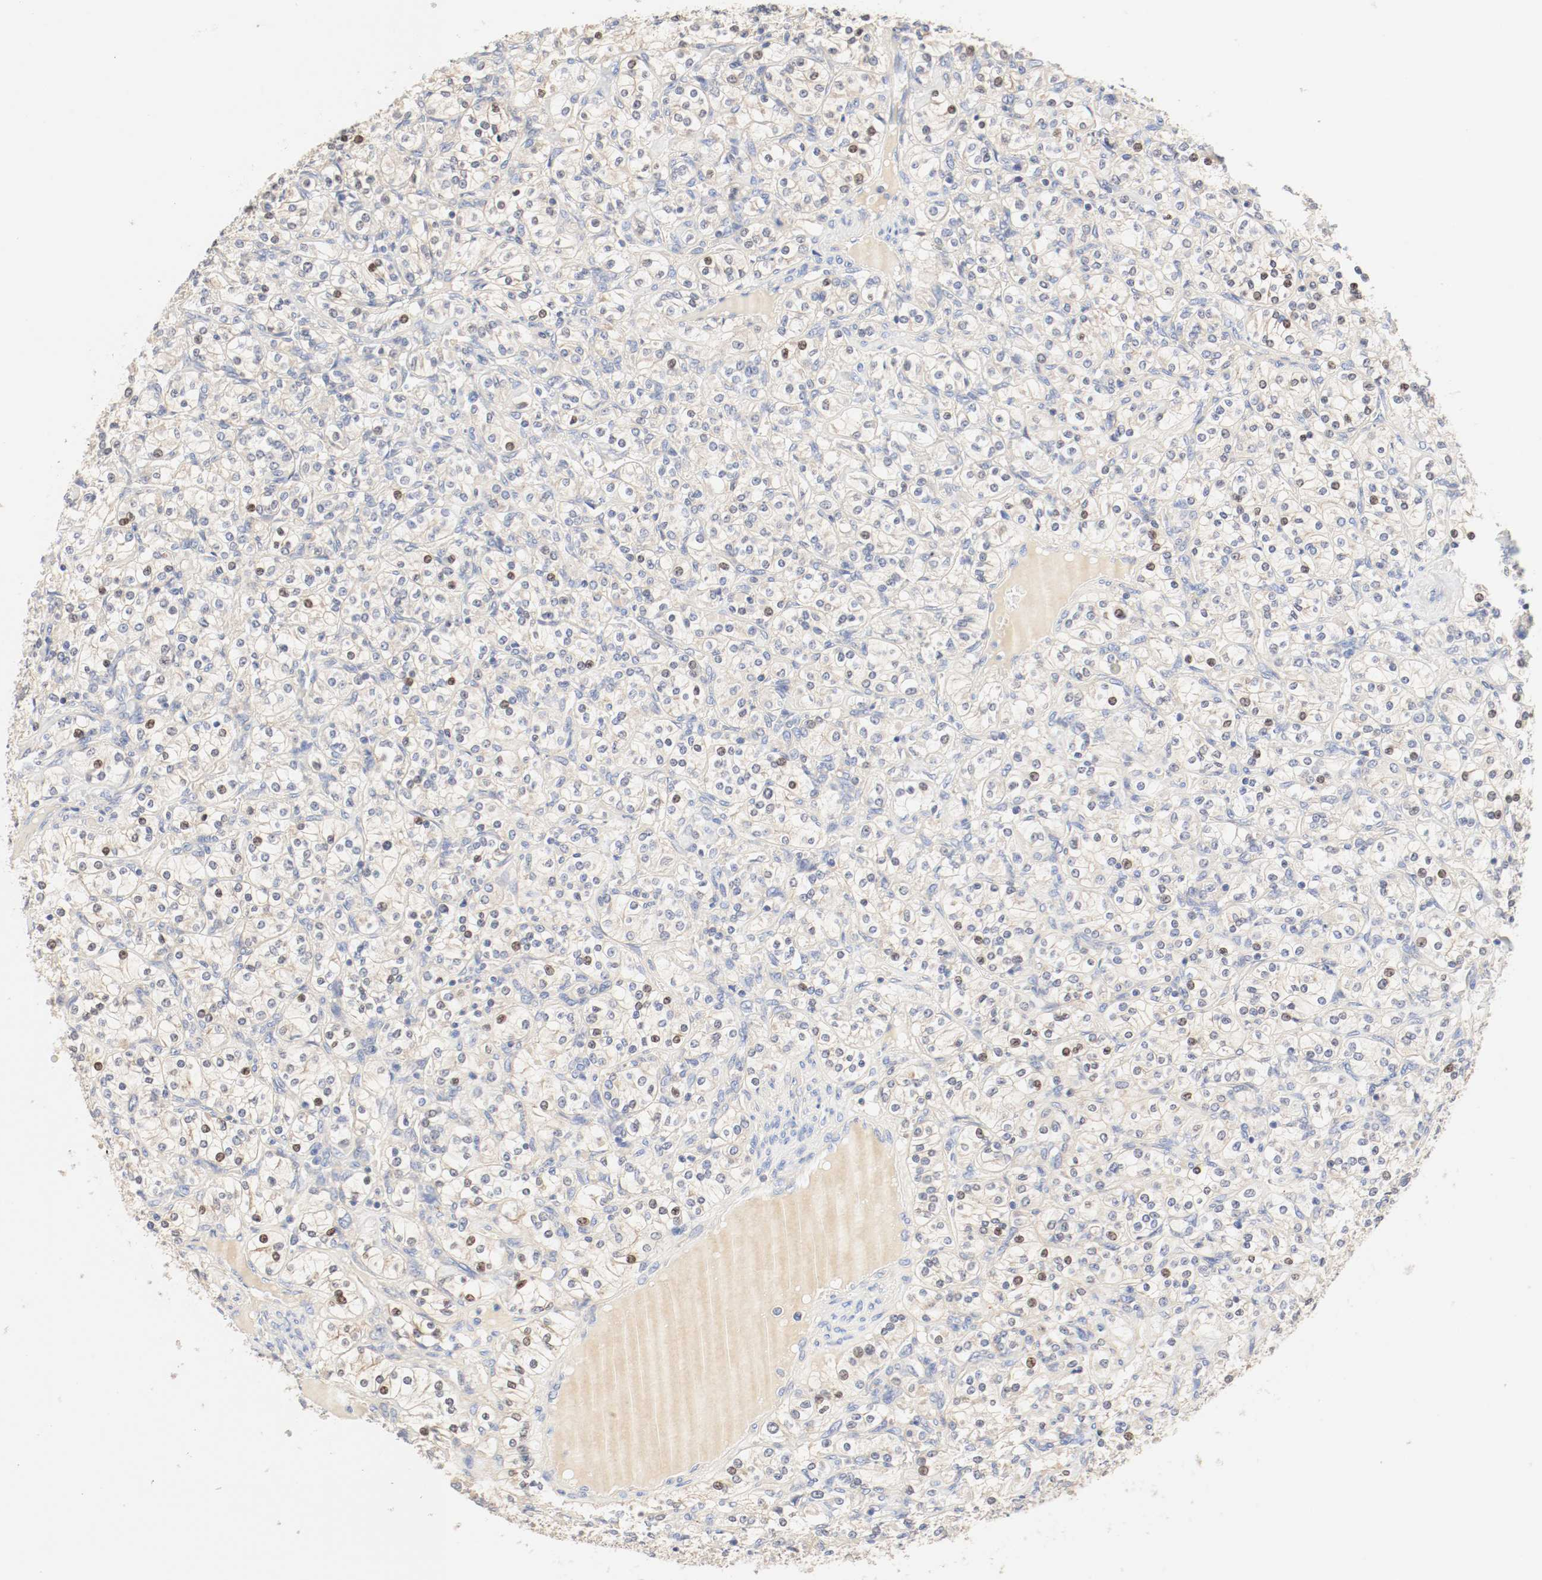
{"staining": {"intensity": "moderate", "quantity": "25%-75%", "location": "cytoplasmic/membranous,nuclear"}, "tissue": "renal cancer", "cell_type": "Tumor cells", "image_type": "cancer", "snomed": [{"axis": "morphology", "description": "Adenocarcinoma, NOS"}, {"axis": "topography", "description": "Kidney"}], "caption": "Brown immunohistochemical staining in renal cancer (adenocarcinoma) exhibits moderate cytoplasmic/membranous and nuclear expression in approximately 25%-75% of tumor cells.", "gene": "GIT1", "patient": {"sex": "male", "age": 77}}